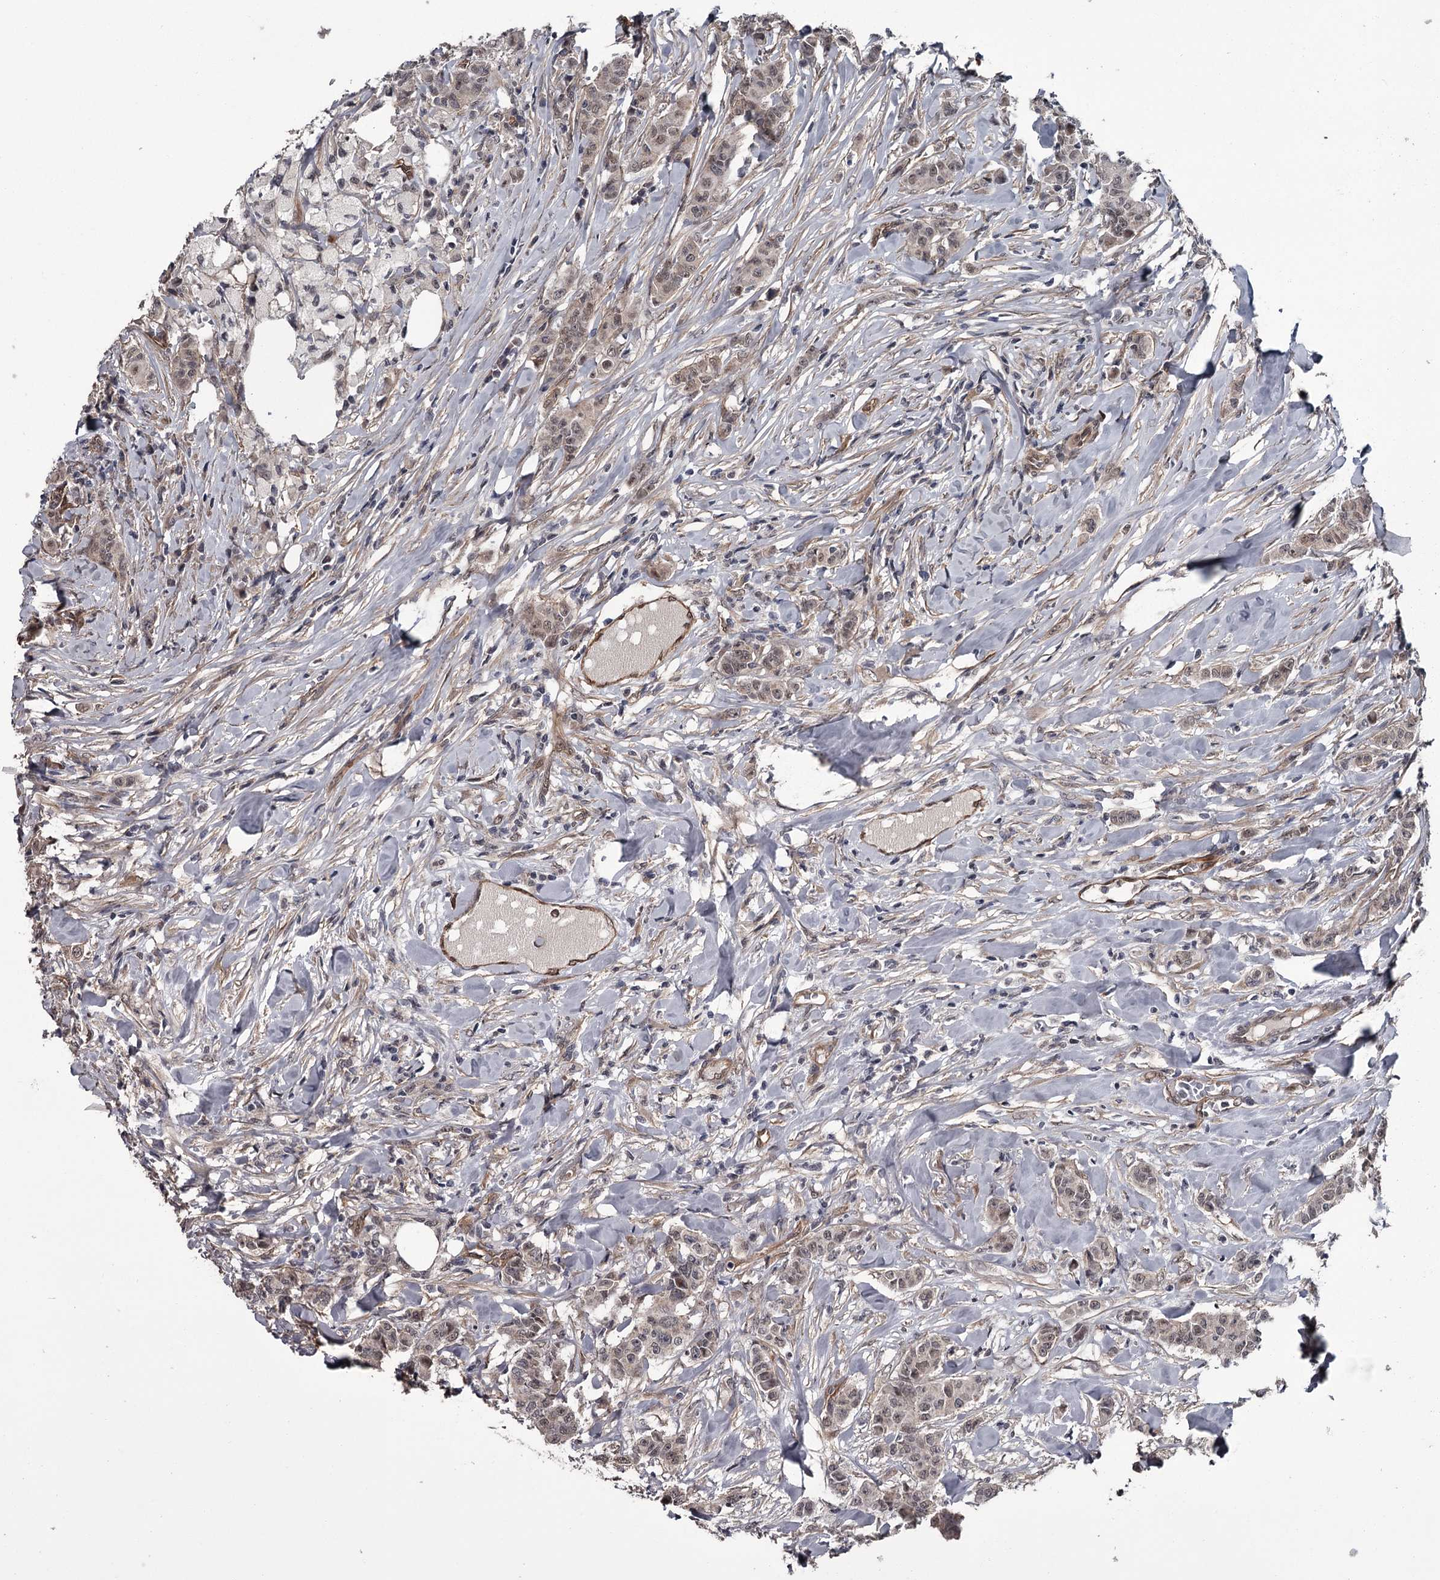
{"staining": {"intensity": "weak", "quantity": ">75%", "location": "nuclear"}, "tissue": "breast cancer", "cell_type": "Tumor cells", "image_type": "cancer", "snomed": [{"axis": "morphology", "description": "Duct carcinoma"}, {"axis": "topography", "description": "Breast"}], "caption": "Immunohistochemical staining of breast cancer reveals weak nuclear protein positivity in approximately >75% of tumor cells.", "gene": "CDC42EP2", "patient": {"sex": "female", "age": 40}}